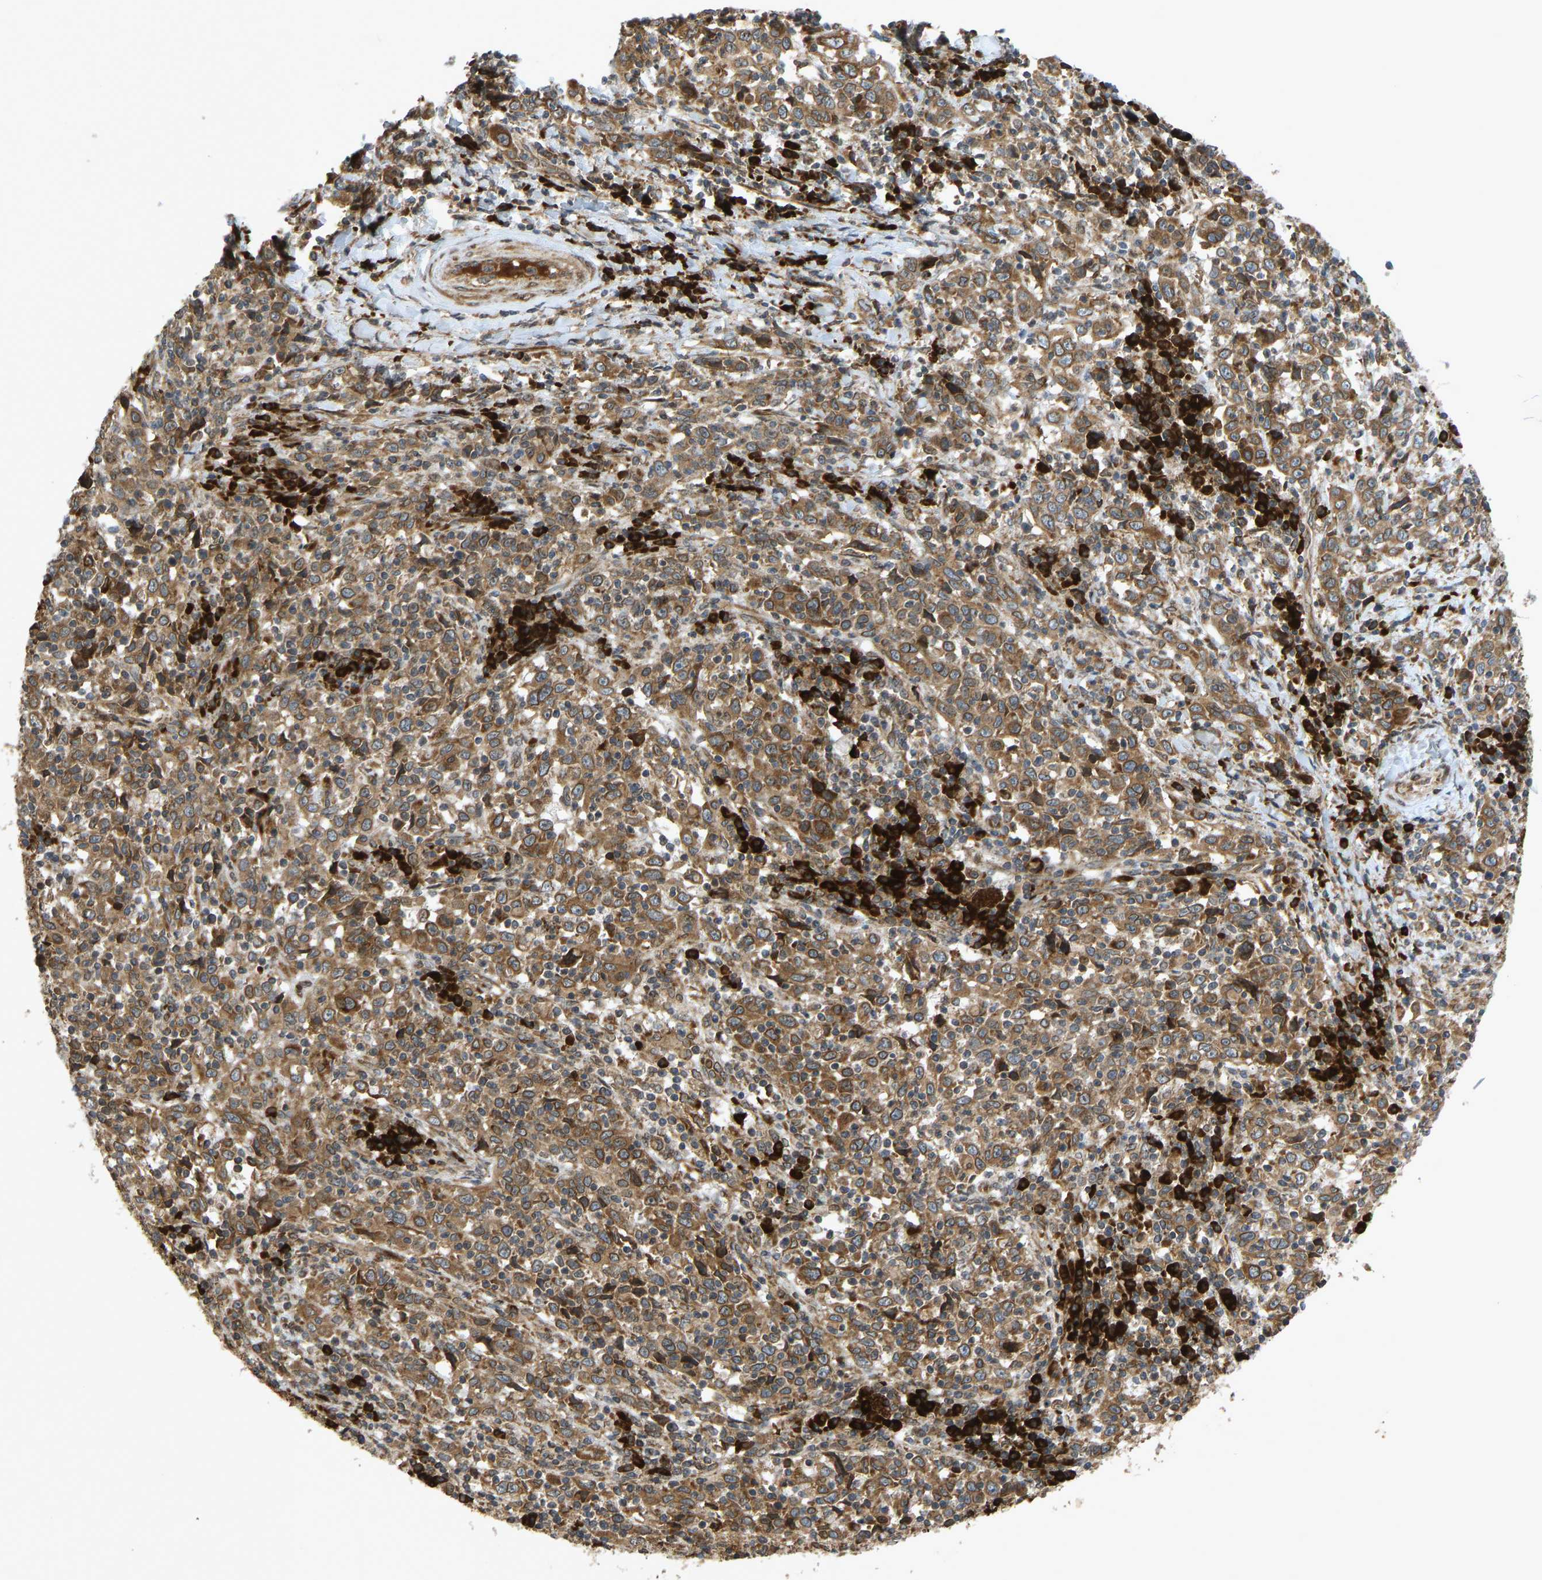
{"staining": {"intensity": "moderate", "quantity": ">75%", "location": "cytoplasmic/membranous"}, "tissue": "cervical cancer", "cell_type": "Tumor cells", "image_type": "cancer", "snomed": [{"axis": "morphology", "description": "Squamous cell carcinoma, NOS"}, {"axis": "topography", "description": "Cervix"}], "caption": "Immunohistochemistry (IHC) of cervical cancer (squamous cell carcinoma) displays medium levels of moderate cytoplasmic/membranous staining in approximately >75% of tumor cells.", "gene": "RPN2", "patient": {"sex": "female", "age": 46}}